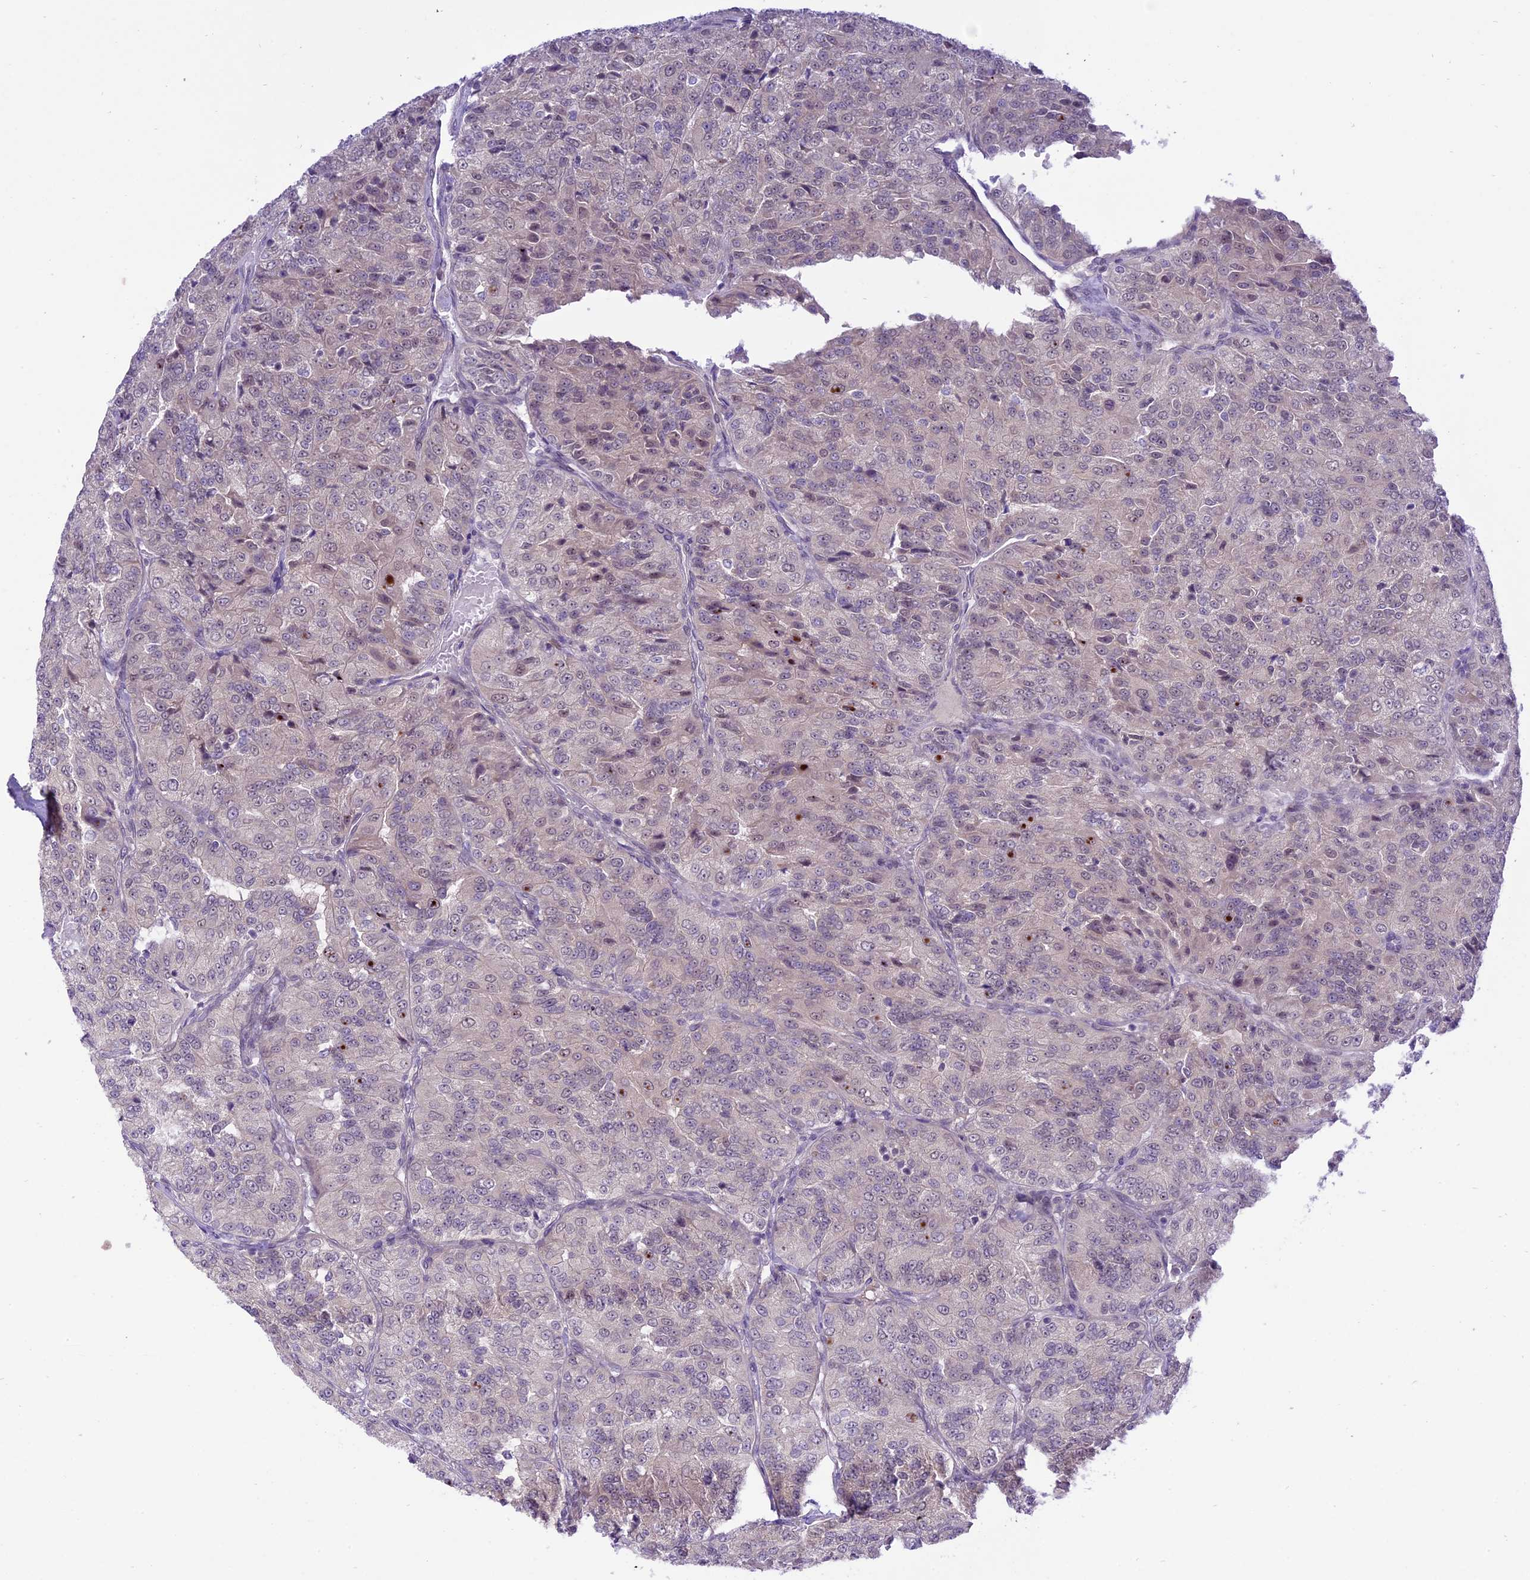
{"staining": {"intensity": "negative", "quantity": "none", "location": "none"}, "tissue": "renal cancer", "cell_type": "Tumor cells", "image_type": "cancer", "snomed": [{"axis": "morphology", "description": "Adenocarcinoma, NOS"}, {"axis": "topography", "description": "Kidney"}], "caption": "This is a micrograph of immunohistochemistry staining of renal cancer, which shows no staining in tumor cells. (DAB IHC visualized using brightfield microscopy, high magnification).", "gene": "SPRED1", "patient": {"sex": "female", "age": 63}}